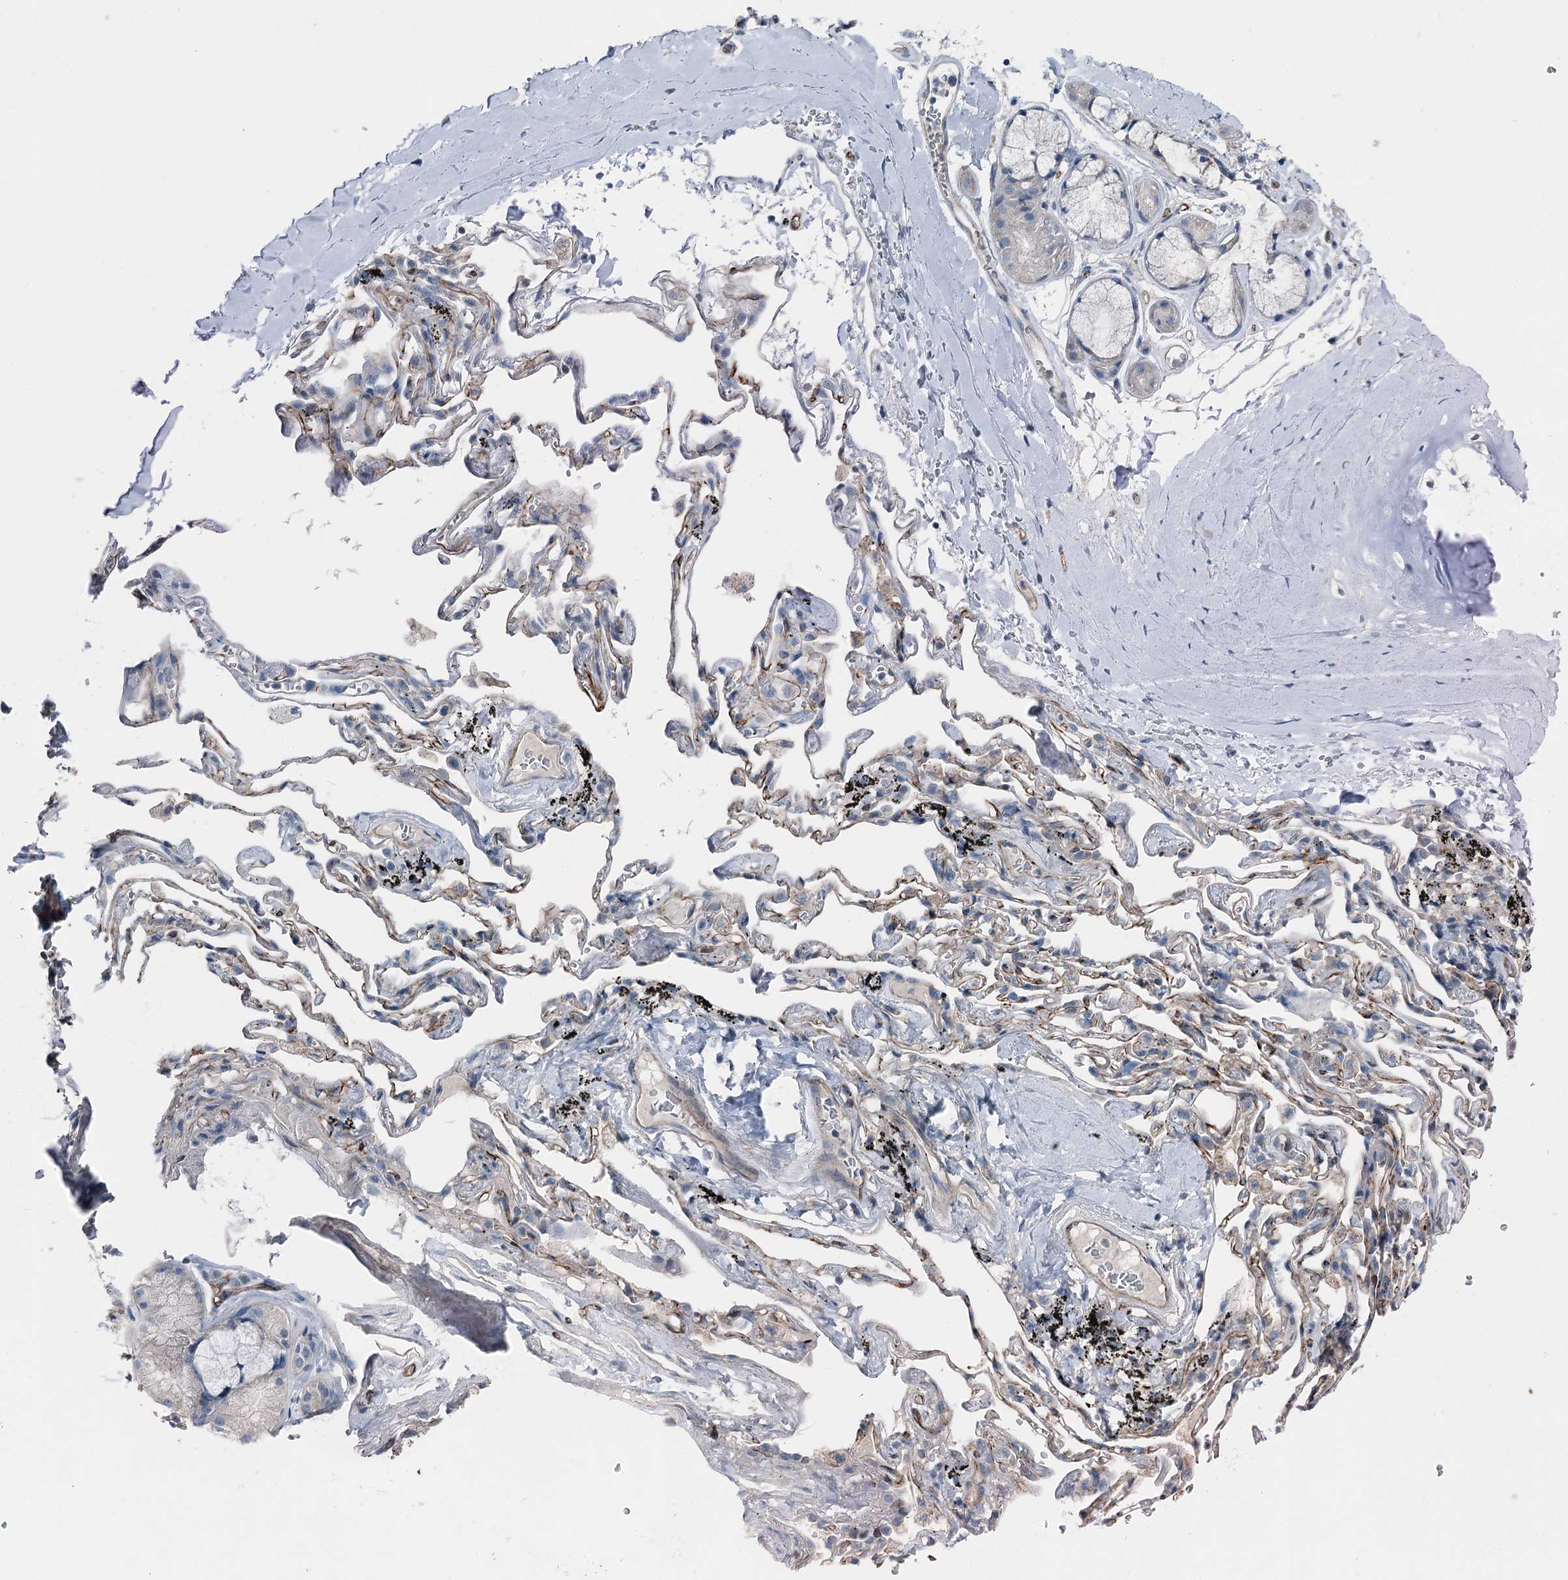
{"staining": {"intensity": "weak", "quantity": "25%-75%", "location": "cytoplasmic/membranous"}, "tissue": "adipose tissue", "cell_type": "Adipocytes", "image_type": "normal", "snomed": [{"axis": "morphology", "description": "Normal tissue, NOS"}, {"axis": "topography", "description": "Lymph node"}, {"axis": "topography", "description": "Bronchus"}], "caption": "Adipose tissue stained with a brown dye displays weak cytoplasmic/membranous positive positivity in approximately 25%-75% of adipocytes.", "gene": "AXL", "patient": {"sex": "male", "age": 63}}